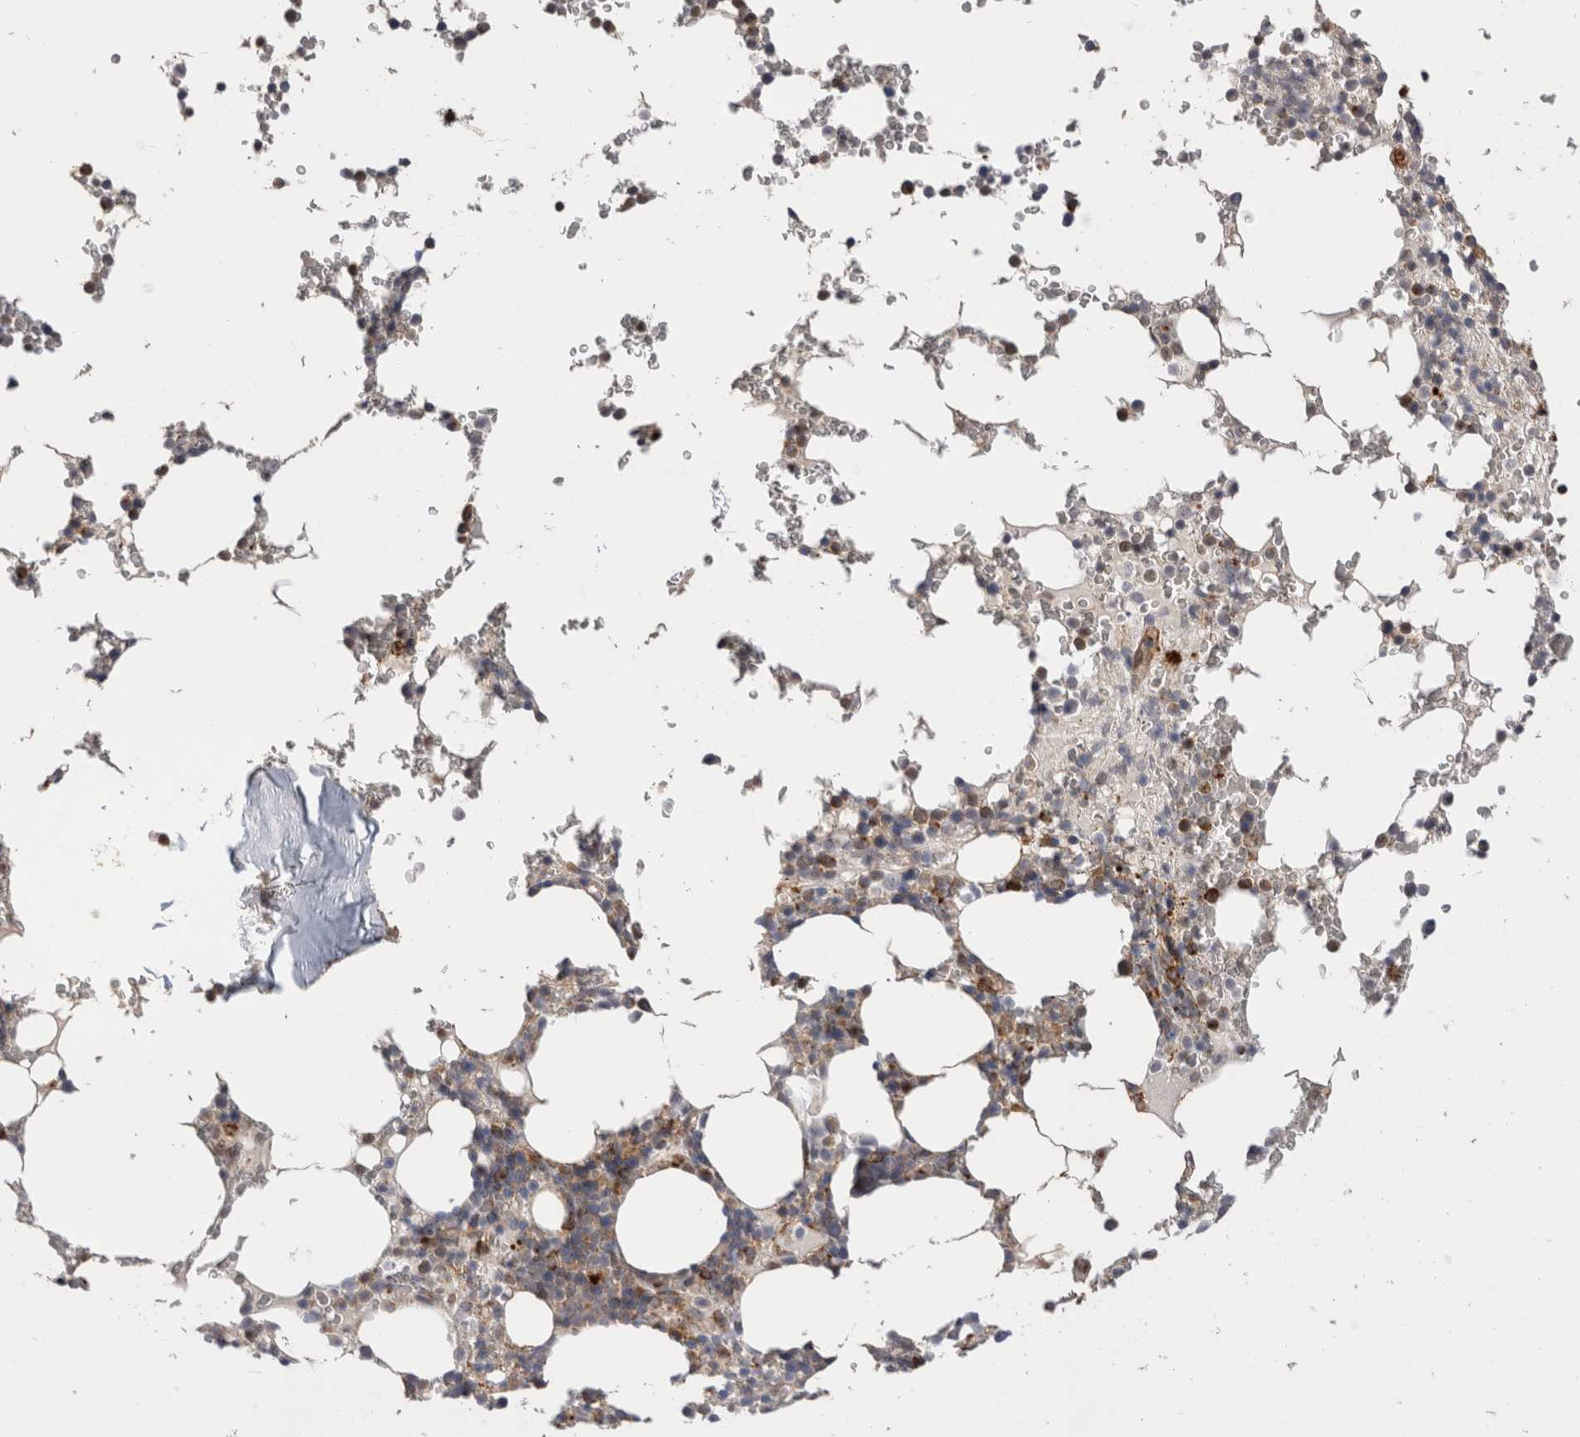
{"staining": {"intensity": "strong", "quantity": "25%-75%", "location": "cytoplasmic/membranous"}, "tissue": "bone marrow", "cell_type": "Hematopoietic cells", "image_type": "normal", "snomed": [{"axis": "morphology", "description": "Normal tissue, NOS"}, {"axis": "topography", "description": "Bone marrow"}], "caption": "Human bone marrow stained for a protein (brown) exhibits strong cytoplasmic/membranous positive staining in about 25%-75% of hematopoietic cells.", "gene": "BNIP2", "patient": {"sex": "male", "age": 58}}